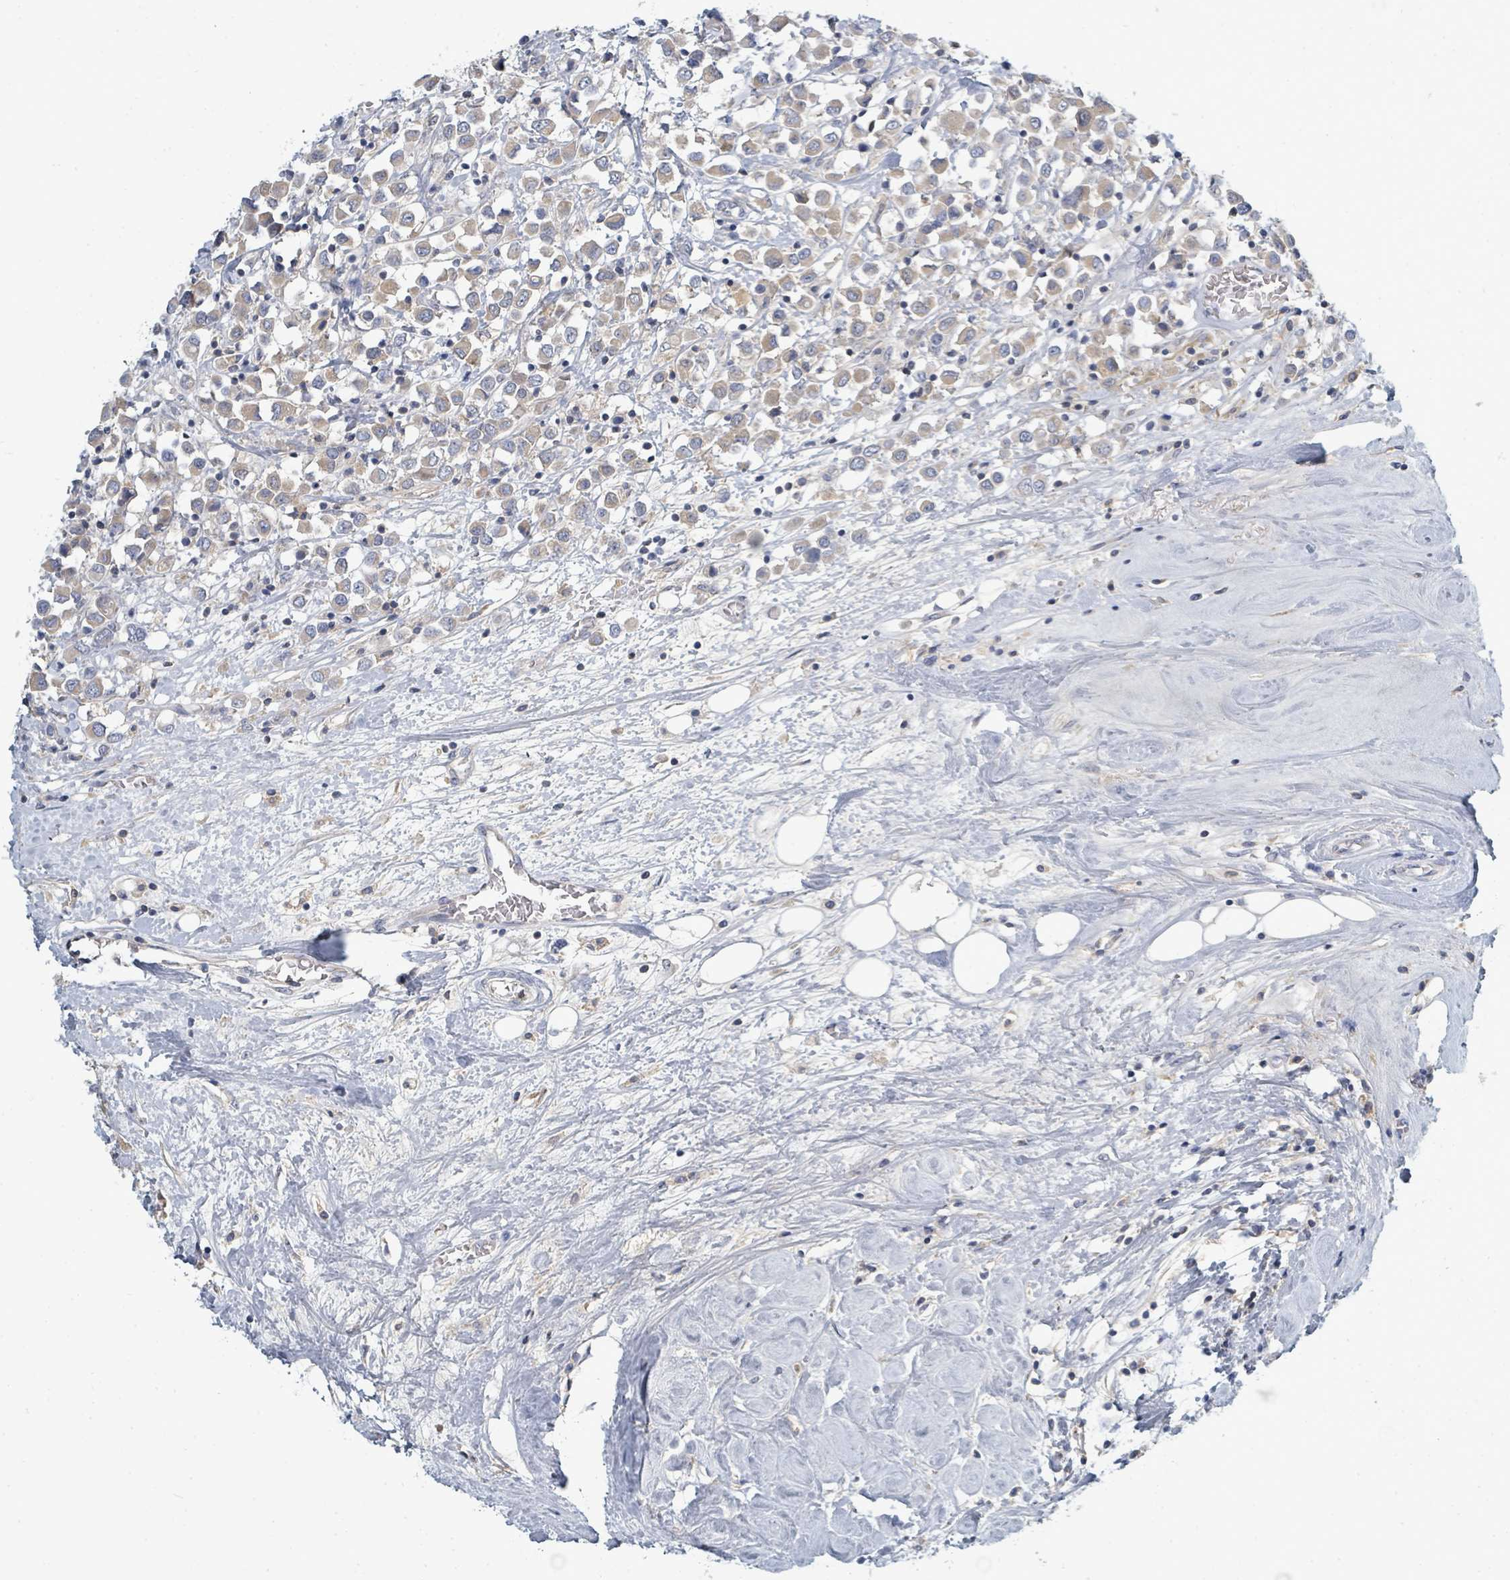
{"staining": {"intensity": "weak", "quantity": "25%-75%", "location": "cytoplasmic/membranous"}, "tissue": "breast cancer", "cell_type": "Tumor cells", "image_type": "cancer", "snomed": [{"axis": "morphology", "description": "Duct carcinoma"}, {"axis": "topography", "description": "Breast"}], "caption": "Protein staining of breast cancer (invasive ductal carcinoma) tissue shows weak cytoplasmic/membranous expression in approximately 25%-75% of tumor cells. The protein is shown in brown color, while the nuclei are stained blue.", "gene": "SLC25A23", "patient": {"sex": "female", "age": 61}}